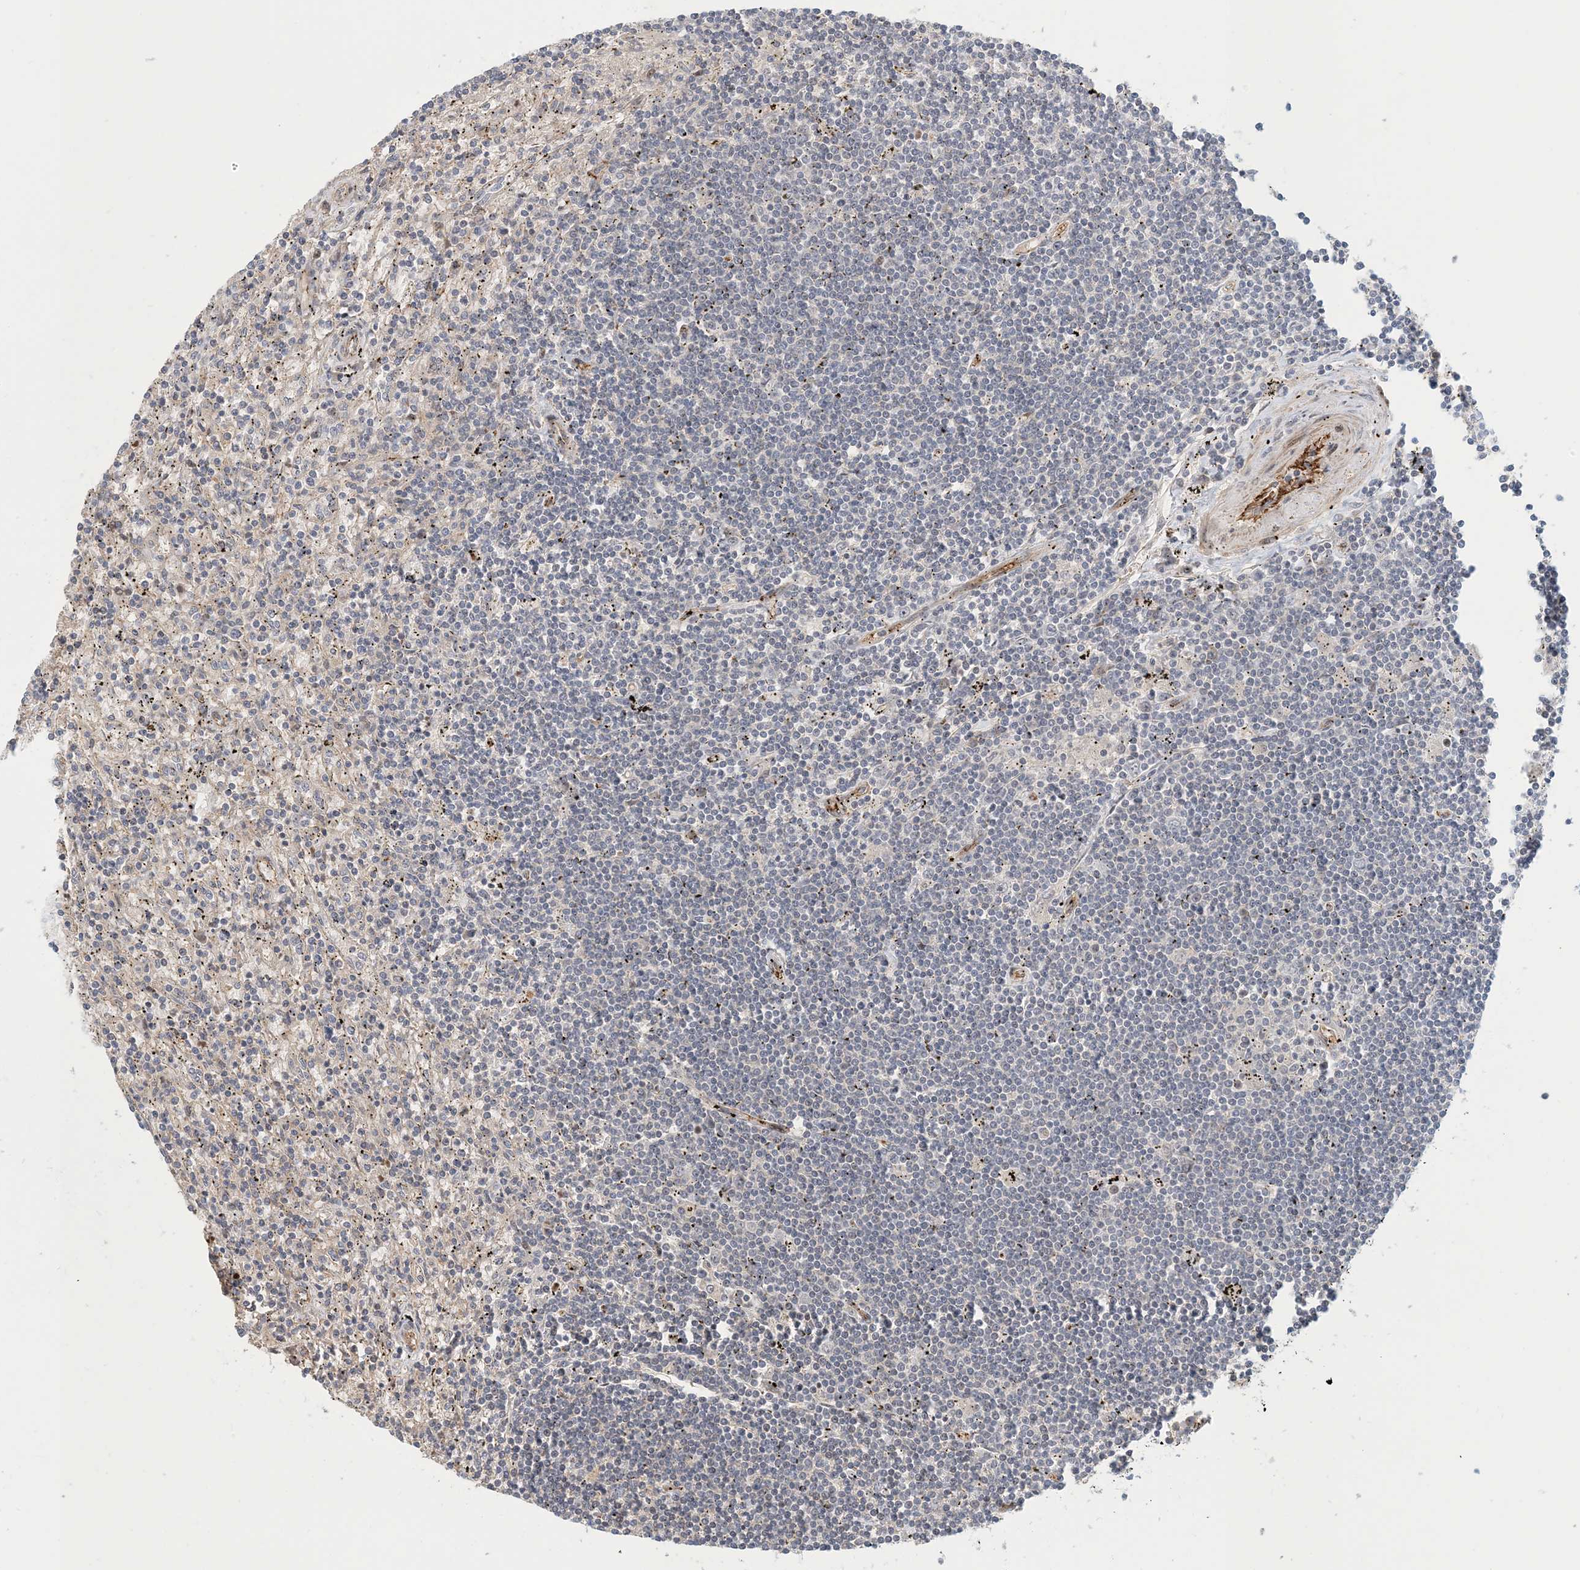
{"staining": {"intensity": "negative", "quantity": "none", "location": "none"}, "tissue": "lymphoma", "cell_type": "Tumor cells", "image_type": "cancer", "snomed": [{"axis": "morphology", "description": "Malignant lymphoma, non-Hodgkin's type, Low grade"}, {"axis": "topography", "description": "Spleen"}], "caption": "Micrograph shows no protein positivity in tumor cells of lymphoma tissue. Brightfield microscopy of immunohistochemistry stained with DAB (brown) and hematoxylin (blue), captured at high magnification.", "gene": "MAPKBP1", "patient": {"sex": "male", "age": 76}}